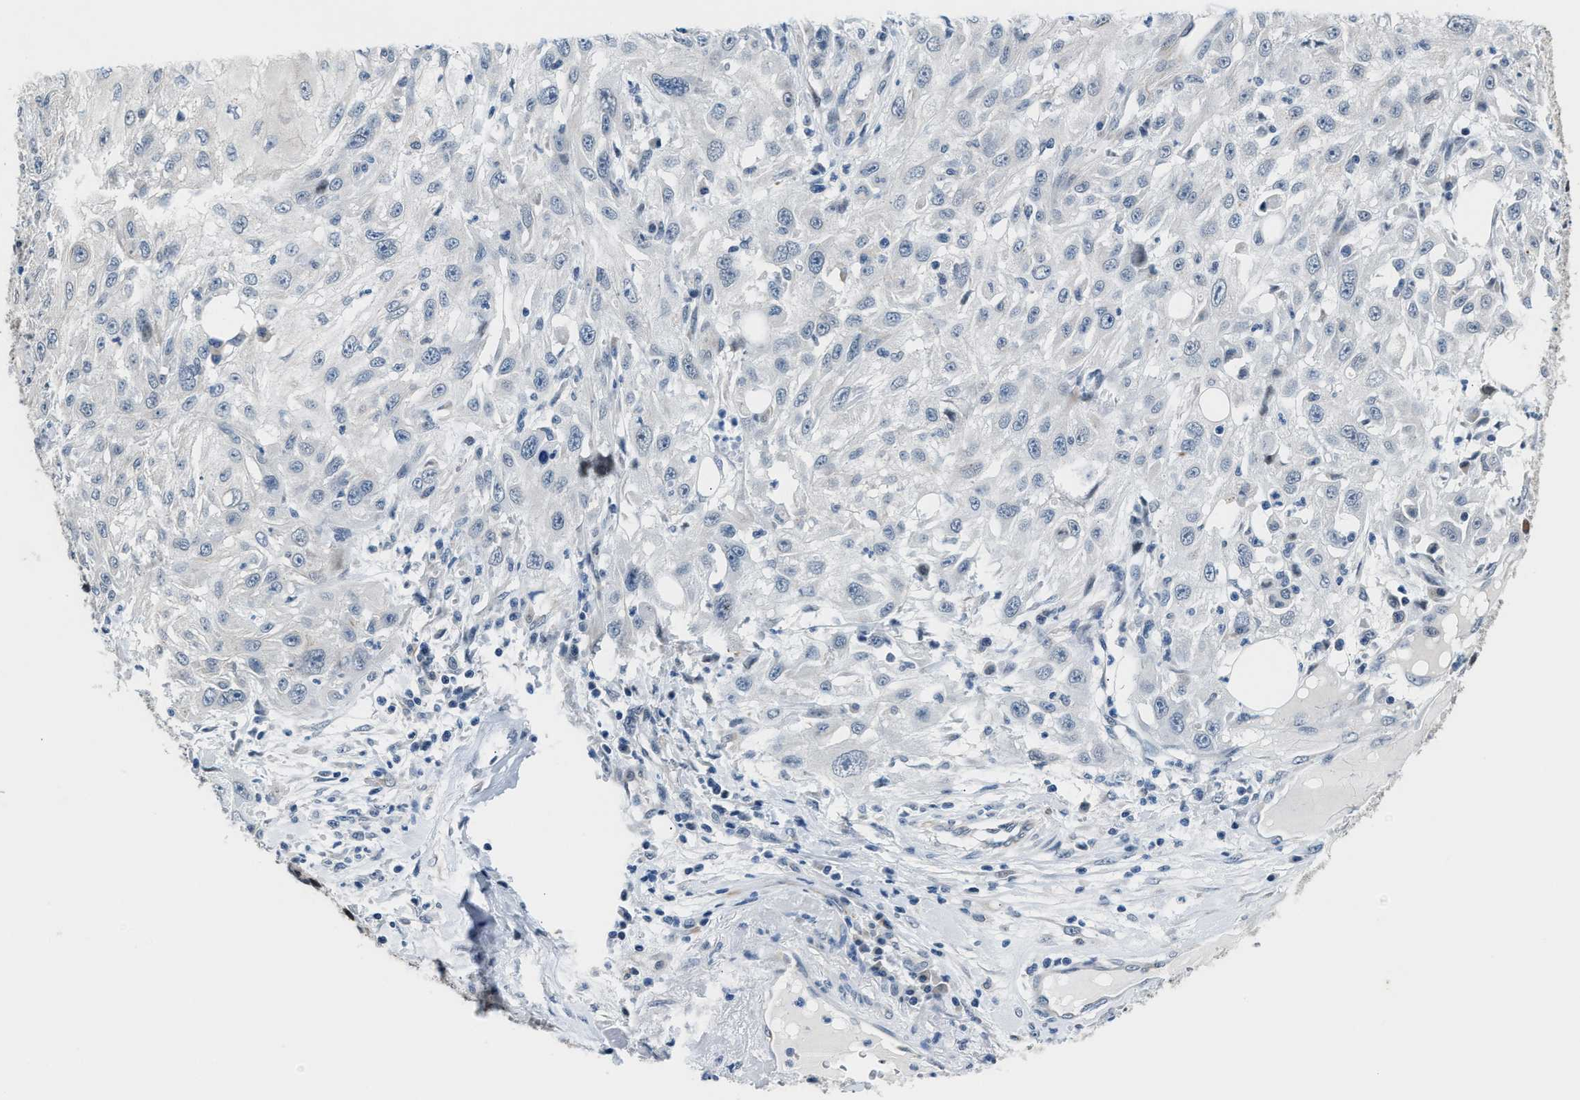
{"staining": {"intensity": "negative", "quantity": "none", "location": "none"}, "tissue": "skin cancer", "cell_type": "Tumor cells", "image_type": "cancer", "snomed": [{"axis": "morphology", "description": "Squamous cell carcinoma, NOS"}, {"axis": "topography", "description": "Skin"}], "caption": "This is an immunohistochemistry histopathology image of human skin cancer. There is no expression in tumor cells.", "gene": "PPM1H", "patient": {"sex": "male", "age": 75}}